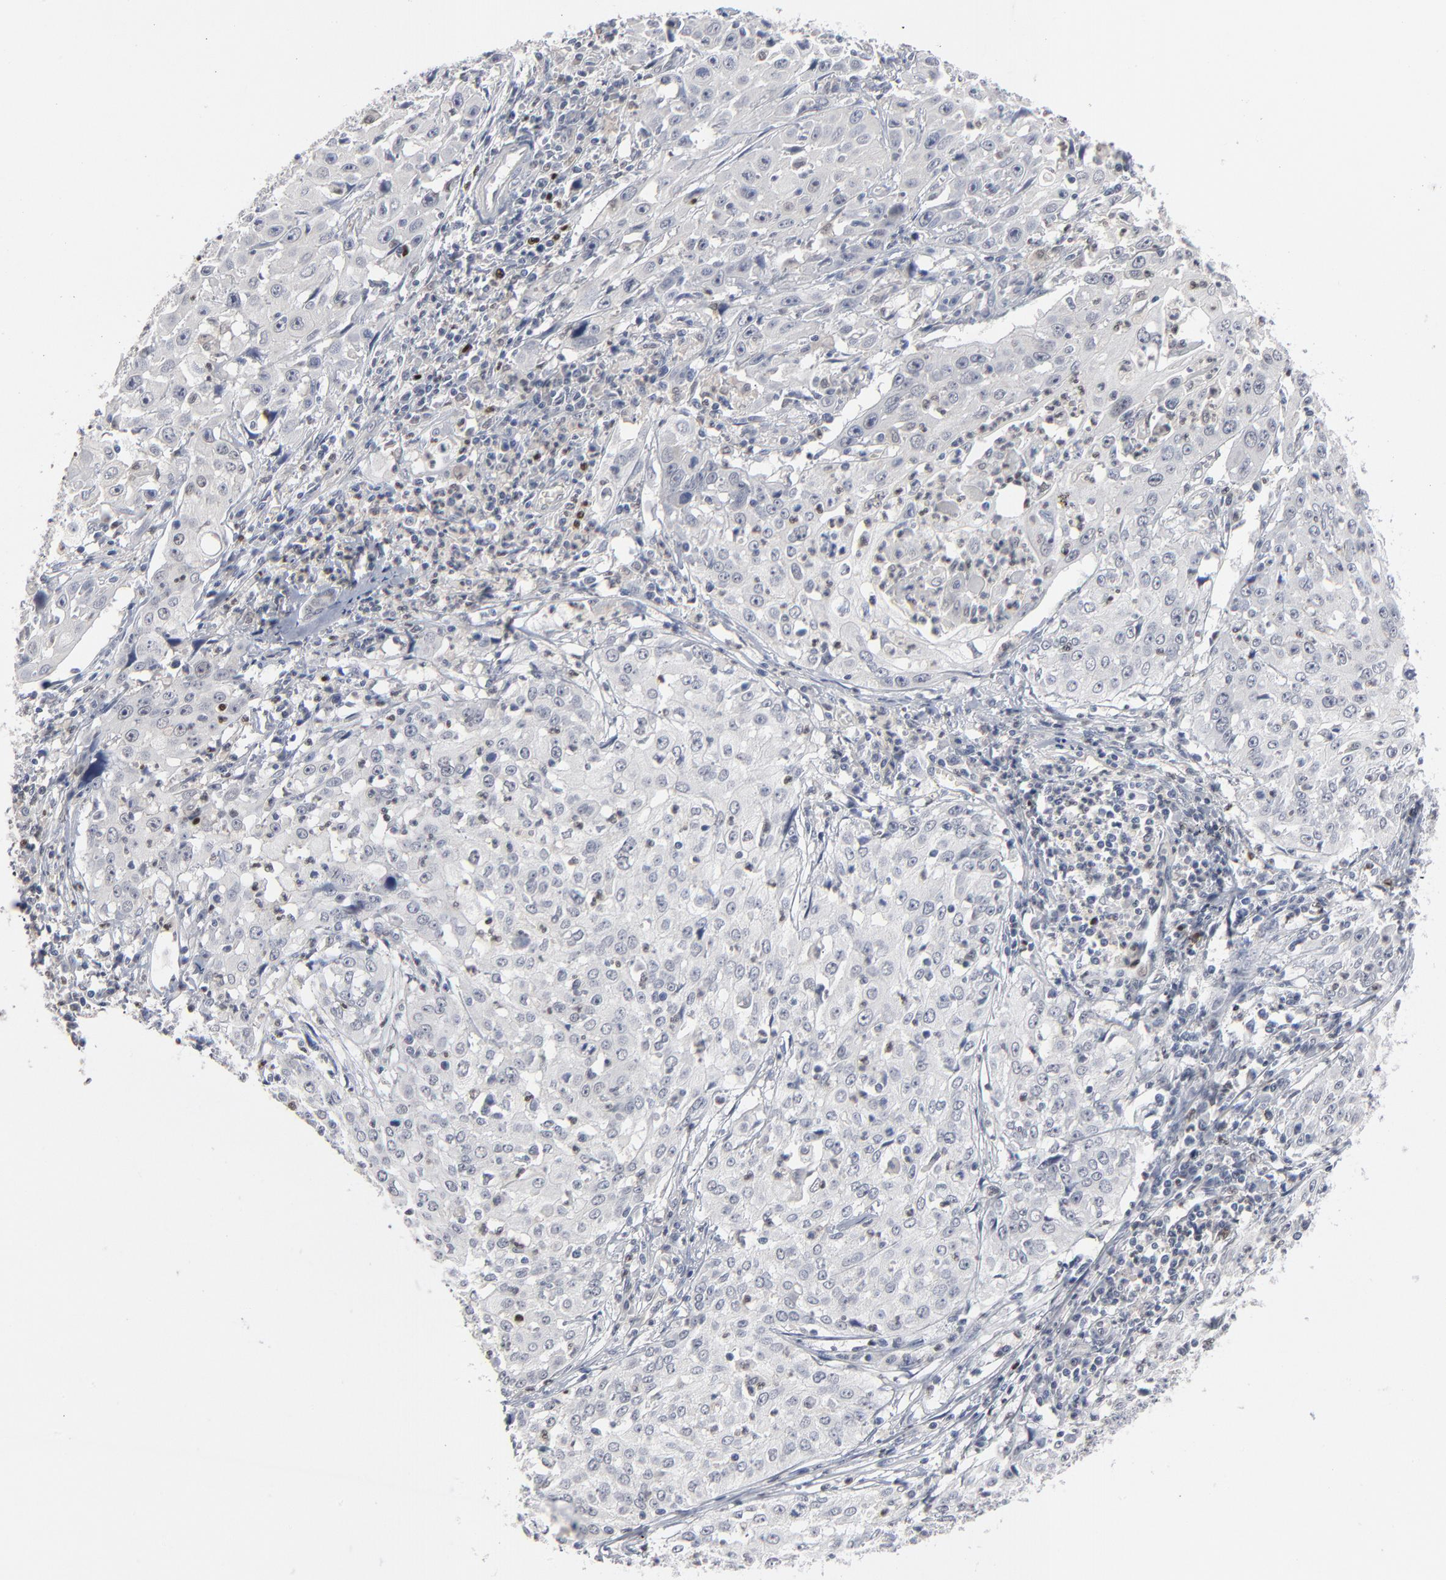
{"staining": {"intensity": "negative", "quantity": "none", "location": "none"}, "tissue": "cervical cancer", "cell_type": "Tumor cells", "image_type": "cancer", "snomed": [{"axis": "morphology", "description": "Squamous cell carcinoma, NOS"}, {"axis": "topography", "description": "Cervix"}], "caption": "There is no significant staining in tumor cells of cervical cancer.", "gene": "FOXN2", "patient": {"sex": "female", "age": 39}}